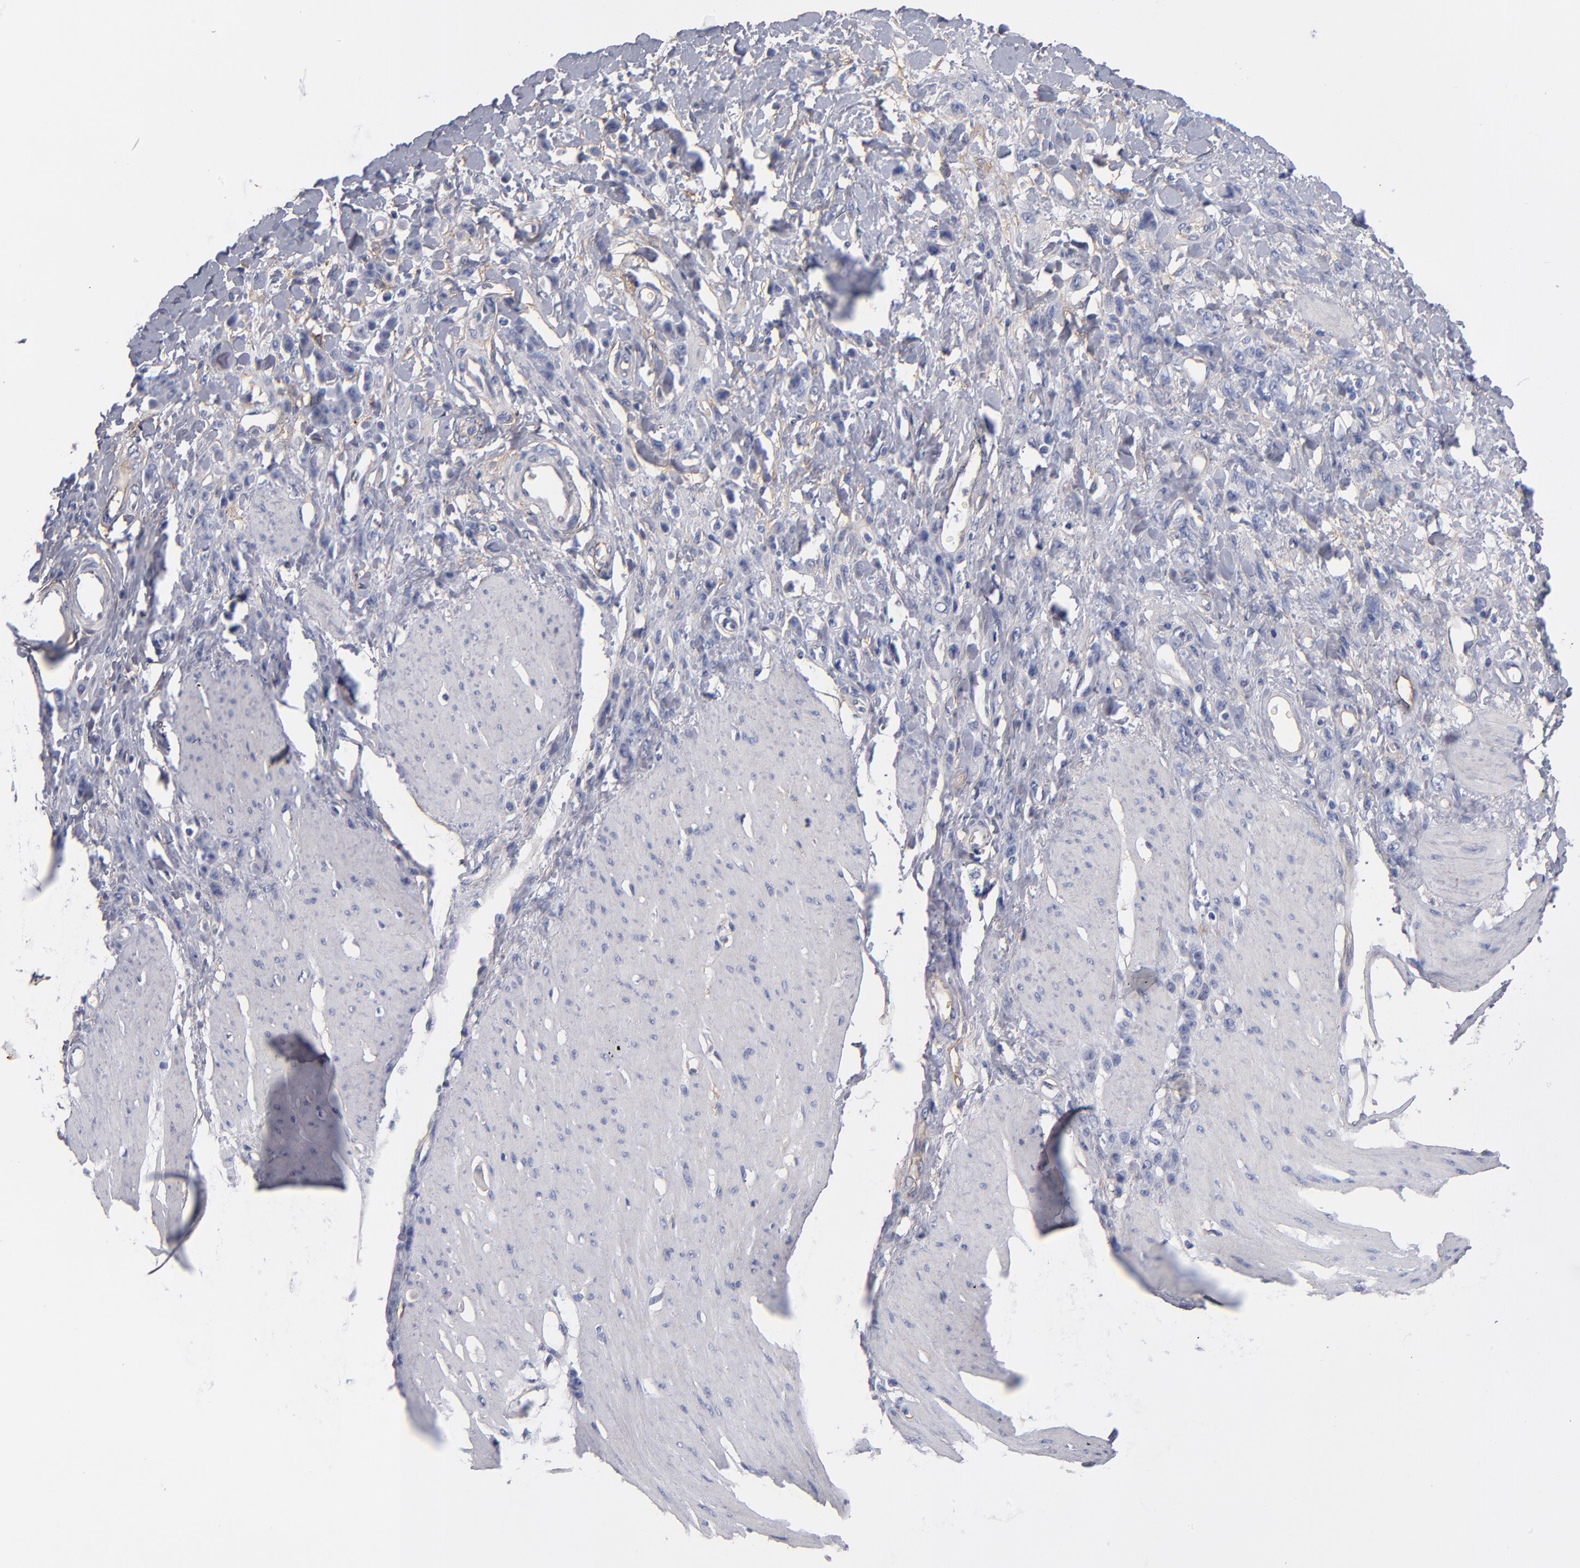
{"staining": {"intensity": "negative", "quantity": "none", "location": "none"}, "tissue": "stomach cancer", "cell_type": "Tumor cells", "image_type": "cancer", "snomed": [{"axis": "morphology", "description": "Normal tissue, NOS"}, {"axis": "morphology", "description": "Adenocarcinoma, NOS"}, {"axis": "topography", "description": "Stomach"}], "caption": "High magnification brightfield microscopy of stomach adenocarcinoma stained with DAB (3,3'-diaminobenzidine) (brown) and counterstained with hematoxylin (blue): tumor cells show no significant positivity.", "gene": "PLSCR4", "patient": {"sex": "male", "age": 82}}